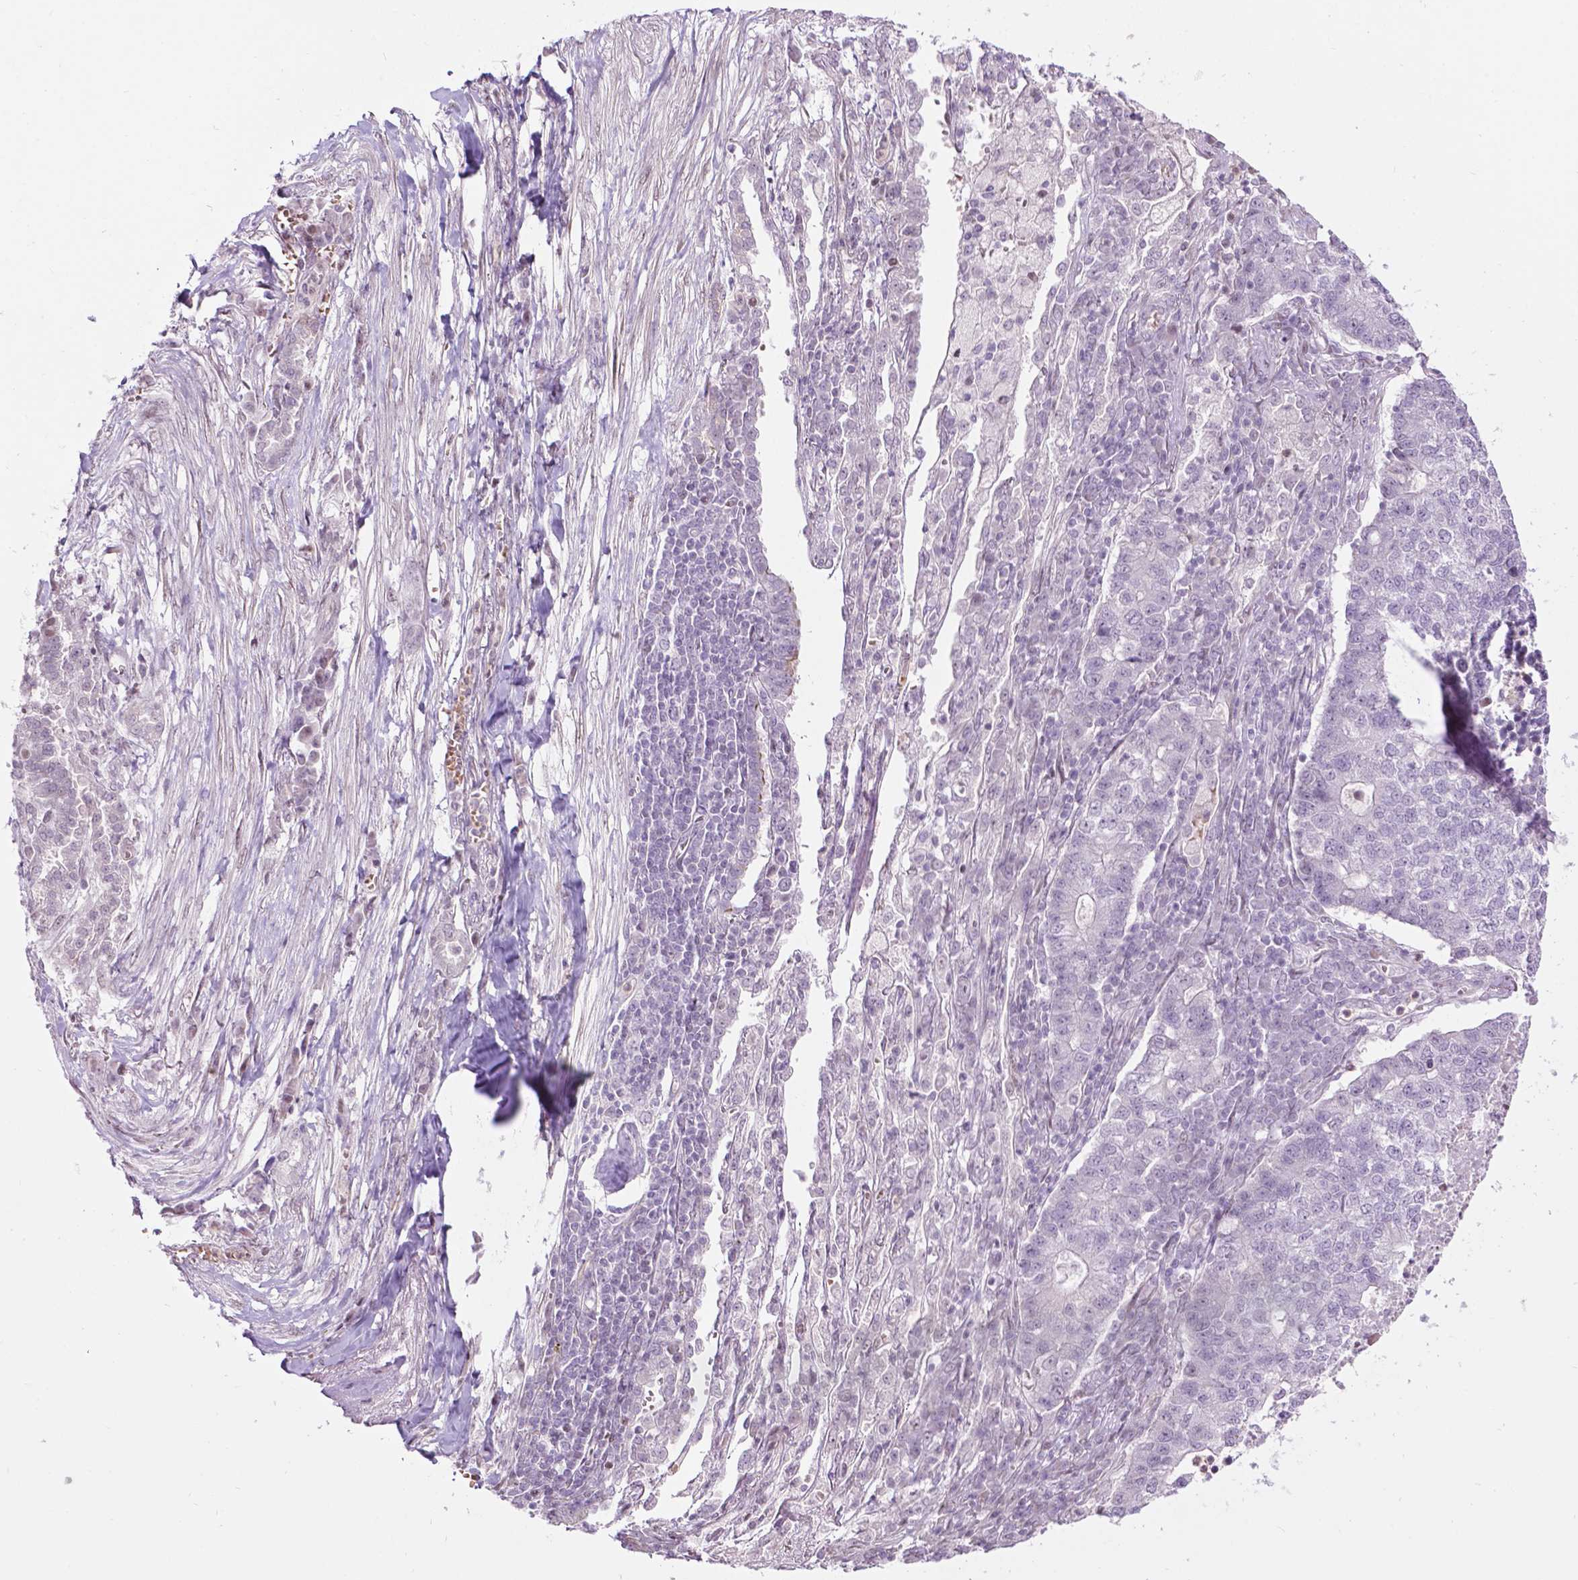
{"staining": {"intensity": "negative", "quantity": "none", "location": "none"}, "tissue": "lung cancer", "cell_type": "Tumor cells", "image_type": "cancer", "snomed": [{"axis": "morphology", "description": "Adenocarcinoma, NOS"}, {"axis": "topography", "description": "Lung"}], "caption": "This histopathology image is of lung adenocarcinoma stained with IHC to label a protein in brown with the nuclei are counter-stained blue. There is no positivity in tumor cells.", "gene": "PTPN18", "patient": {"sex": "male", "age": 57}}